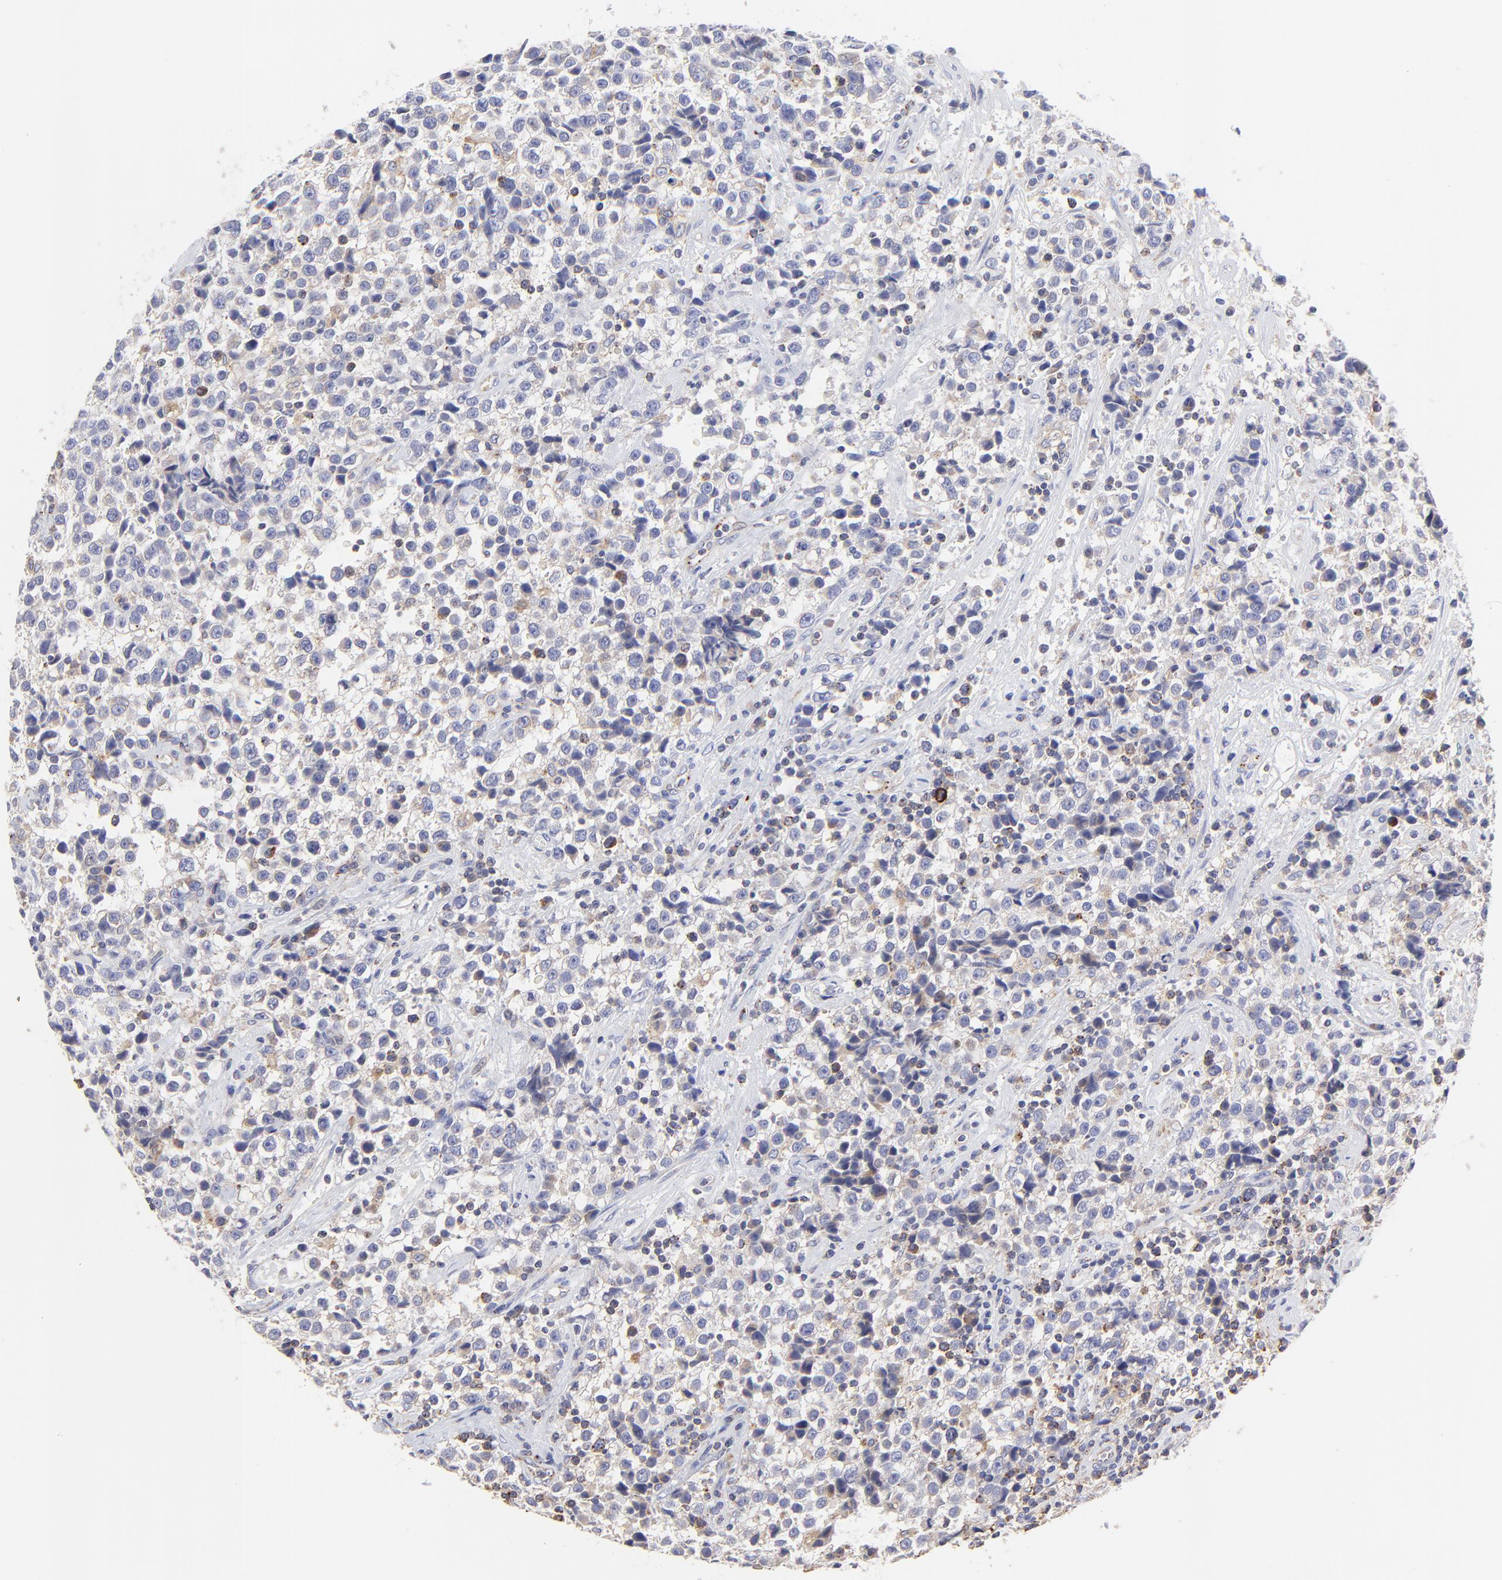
{"staining": {"intensity": "weak", "quantity": "<25%", "location": "cytoplasmic/membranous"}, "tissue": "testis cancer", "cell_type": "Tumor cells", "image_type": "cancer", "snomed": [{"axis": "morphology", "description": "Seminoma, NOS"}, {"axis": "topography", "description": "Testis"}], "caption": "Tumor cells are negative for brown protein staining in testis cancer.", "gene": "LHFPL1", "patient": {"sex": "male", "age": 38}}